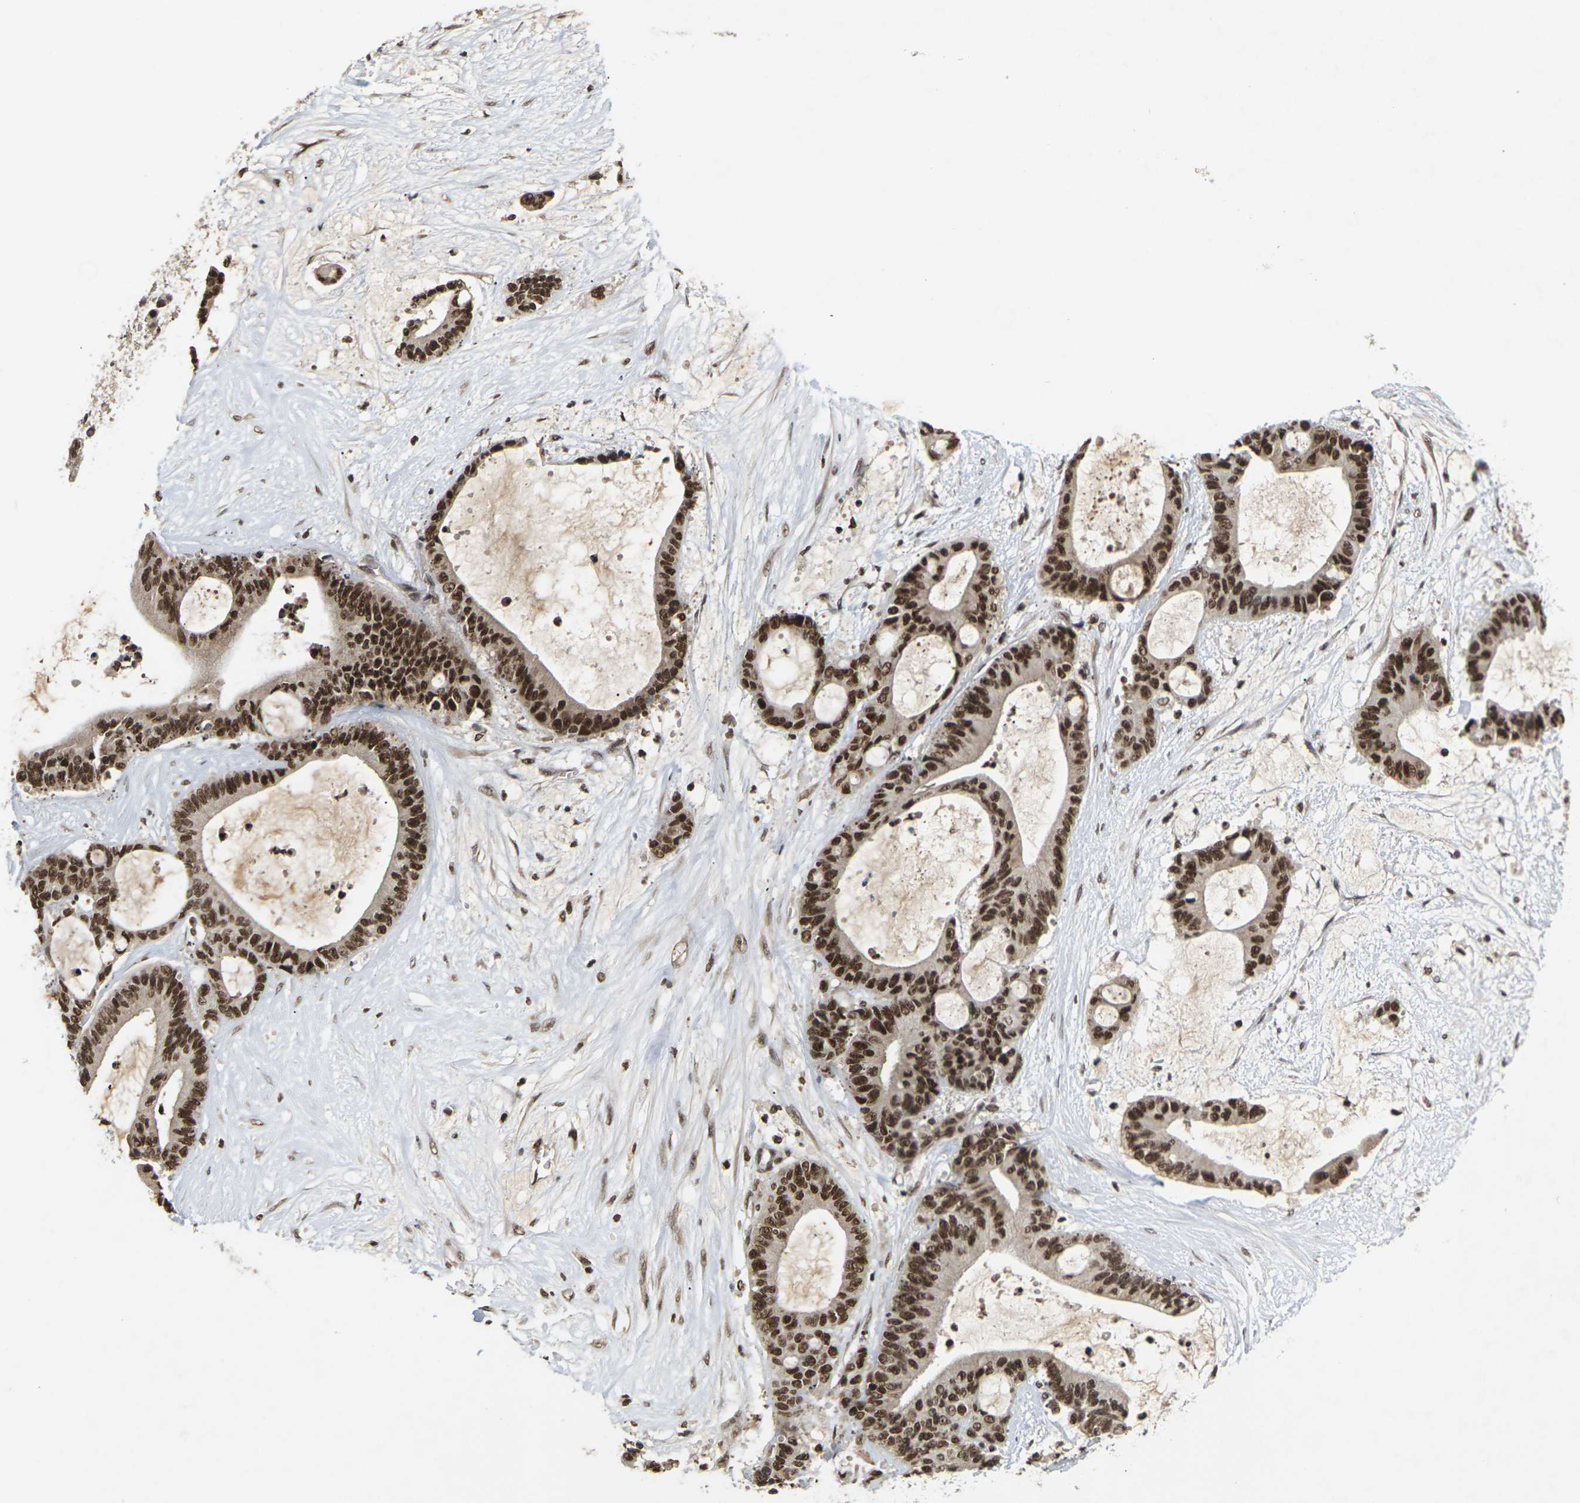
{"staining": {"intensity": "strong", "quantity": ">75%", "location": "nuclear"}, "tissue": "liver cancer", "cell_type": "Tumor cells", "image_type": "cancer", "snomed": [{"axis": "morphology", "description": "Cholangiocarcinoma"}, {"axis": "topography", "description": "Liver"}], "caption": "The image exhibits immunohistochemical staining of cholangiocarcinoma (liver). There is strong nuclear staining is appreciated in about >75% of tumor cells.", "gene": "NELFA", "patient": {"sex": "female", "age": 73}}